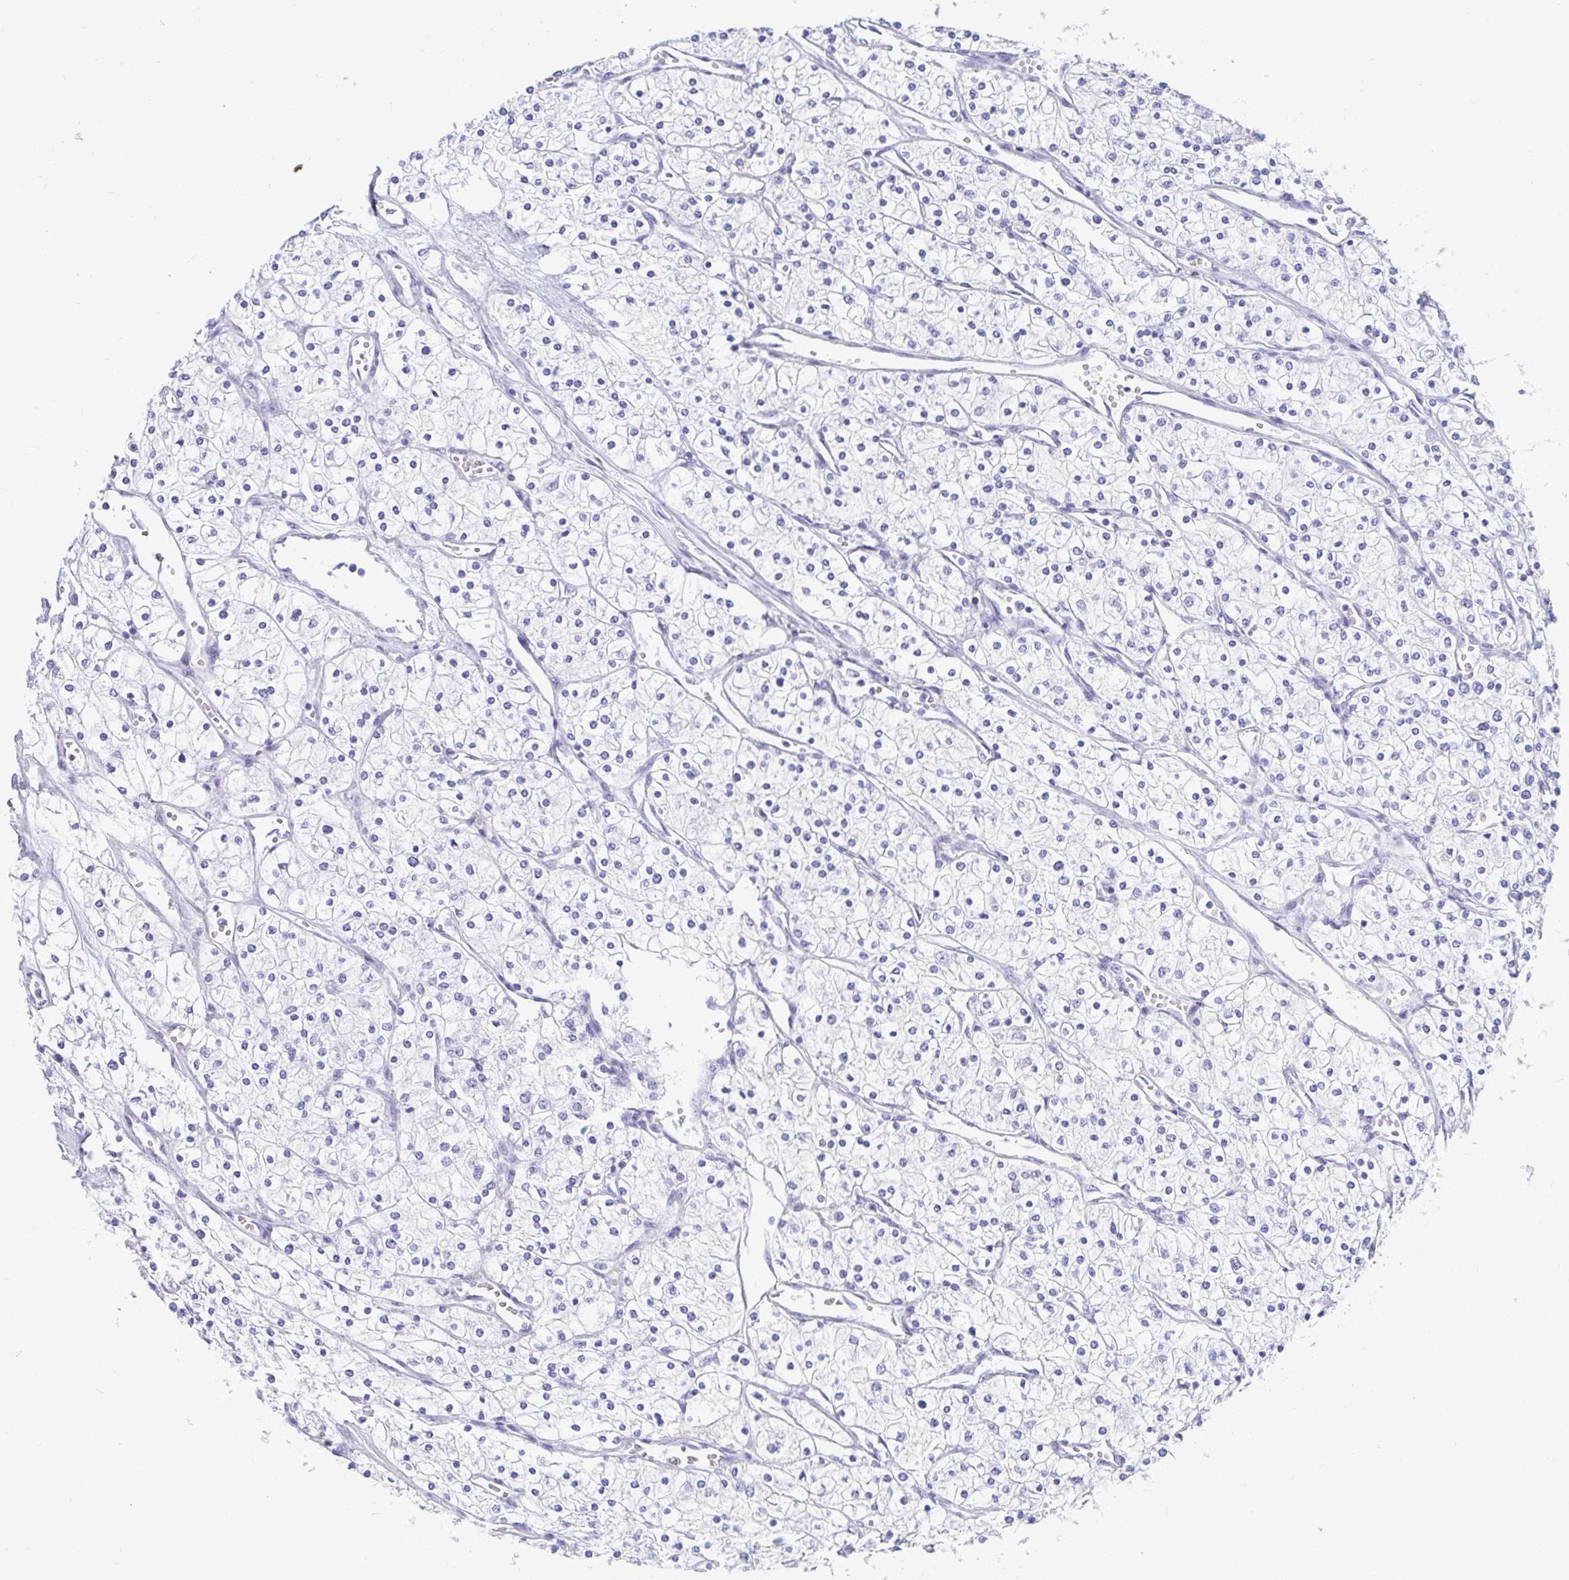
{"staining": {"intensity": "negative", "quantity": "none", "location": "none"}, "tissue": "renal cancer", "cell_type": "Tumor cells", "image_type": "cancer", "snomed": [{"axis": "morphology", "description": "Adenocarcinoma, NOS"}, {"axis": "topography", "description": "Kidney"}], "caption": "The image demonstrates no significant staining in tumor cells of renal adenocarcinoma.", "gene": "GKN2", "patient": {"sex": "male", "age": 80}}